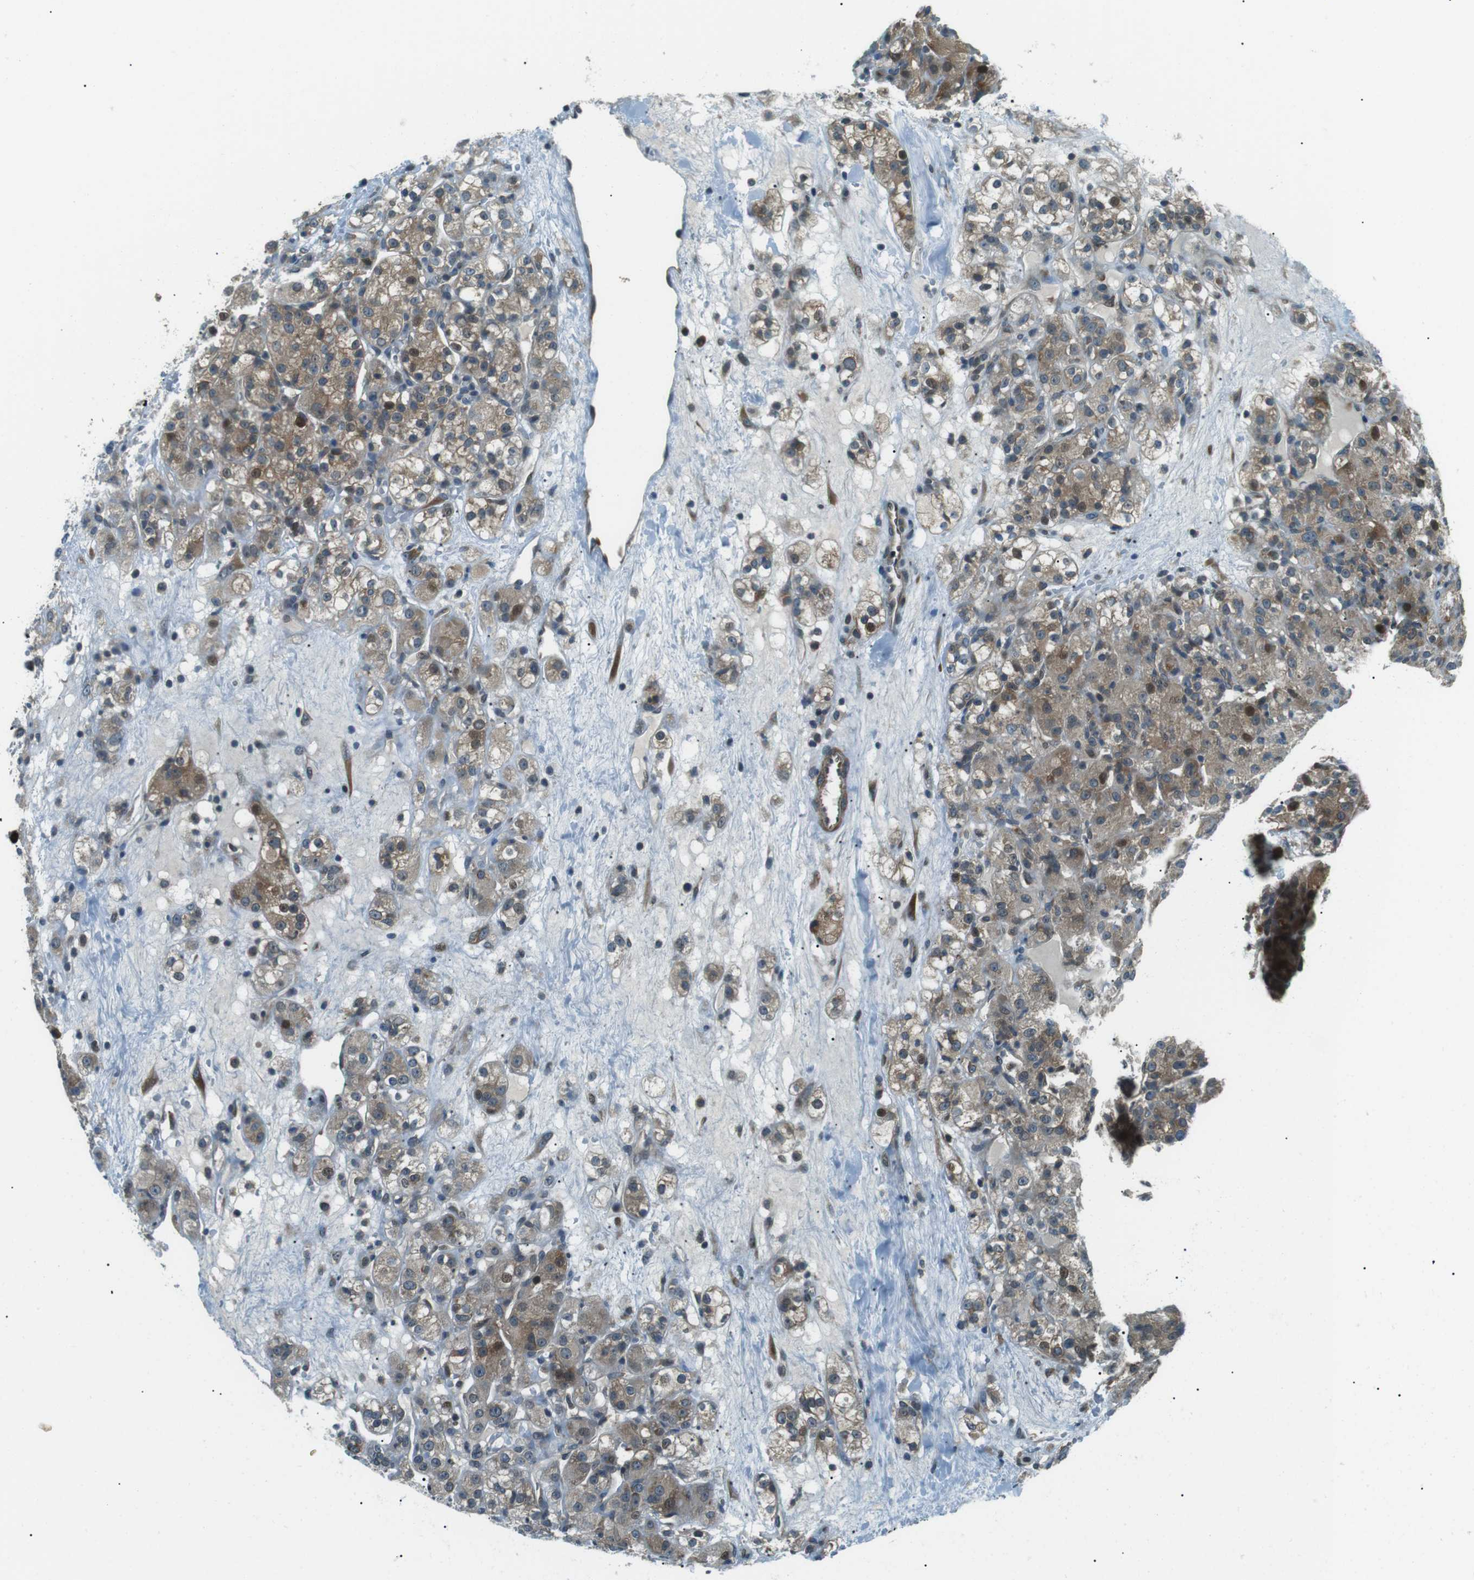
{"staining": {"intensity": "moderate", "quantity": ">75%", "location": "cytoplasmic/membranous,nuclear"}, "tissue": "renal cancer", "cell_type": "Tumor cells", "image_type": "cancer", "snomed": [{"axis": "morphology", "description": "Normal tissue, NOS"}, {"axis": "morphology", "description": "Adenocarcinoma, NOS"}, {"axis": "topography", "description": "Kidney"}], "caption": "A medium amount of moderate cytoplasmic/membranous and nuclear expression is identified in approximately >75% of tumor cells in adenocarcinoma (renal) tissue. (DAB IHC with brightfield microscopy, high magnification).", "gene": "TMEM74", "patient": {"sex": "male", "age": 61}}